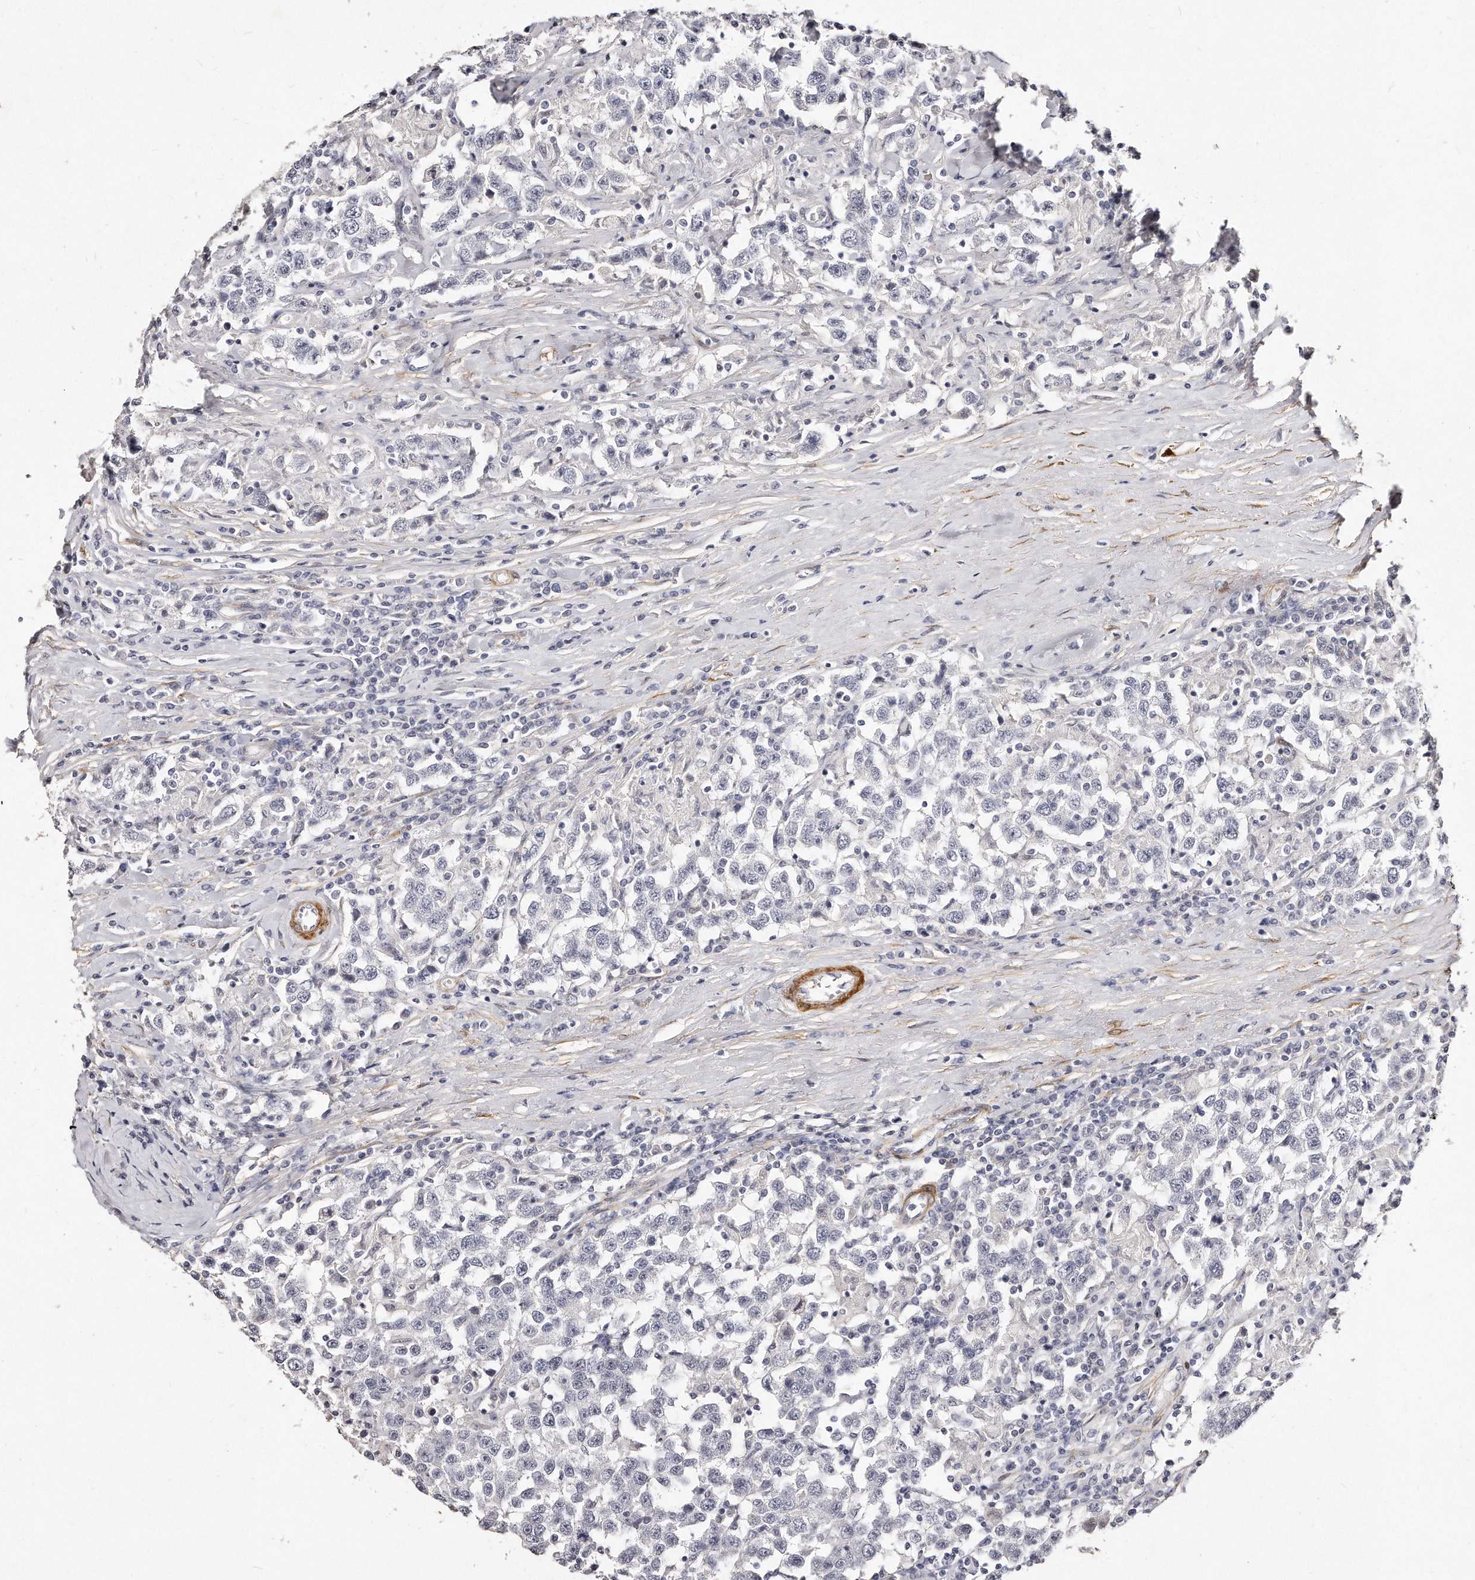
{"staining": {"intensity": "negative", "quantity": "none", "location": "none"}, "tissue": "testis cancer", "cell_type": "Tumor cells", "image_type": "cancer", "snomed": [{"axis": "morphology", "description": "Seminoma, NOS"}, {"axis": "topography", "description": "Testis"}], "caption": "A high-resolution histopathology image shows immunohistochemistry (IHC) staining of testis cancer (seminoma), which exhibits no significant positivity in tumor cells.", "gene": "LMOD1", "patient": {"sex": "male", "age": 41}}